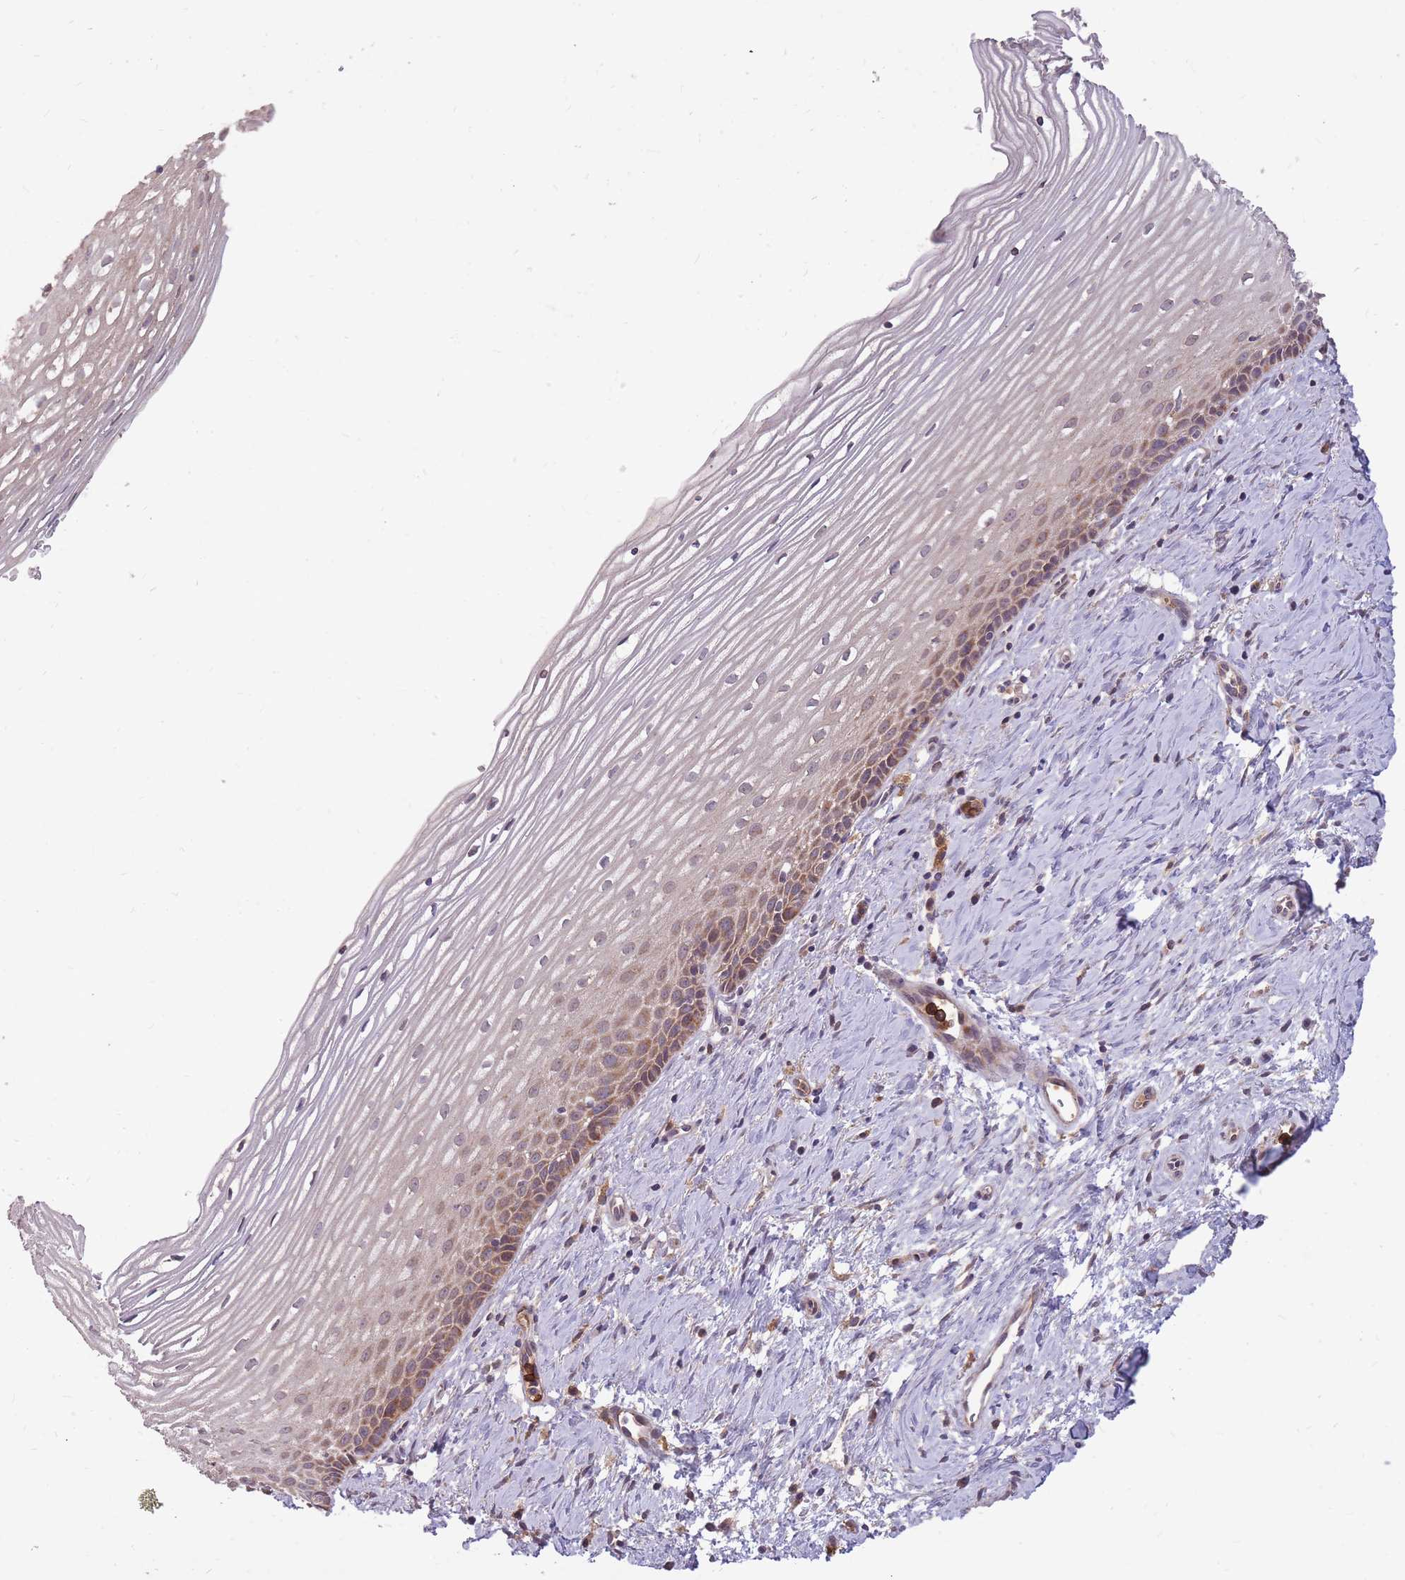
{"staining": {"intensity": "moderate", "quantity": "25%-75%", "location": "cytoplasmic/membranous"}, "tissue": "cervix", "cell_type": "Glandular cells", "image_type": "normal", "snomed": [{"axis": "morphology", "description": "Normal tissue, NOS"}, {"axis": "topography", "description": "Cervix"}], "caption": "Moderate cytoplasmic/membranous staining for a protein is appreciated in approximately 25%-75% of glandular cells of benign cervix using IHC.", "gene": "IGF2BP2", "patient": {"sex": "female", "age": 47}}